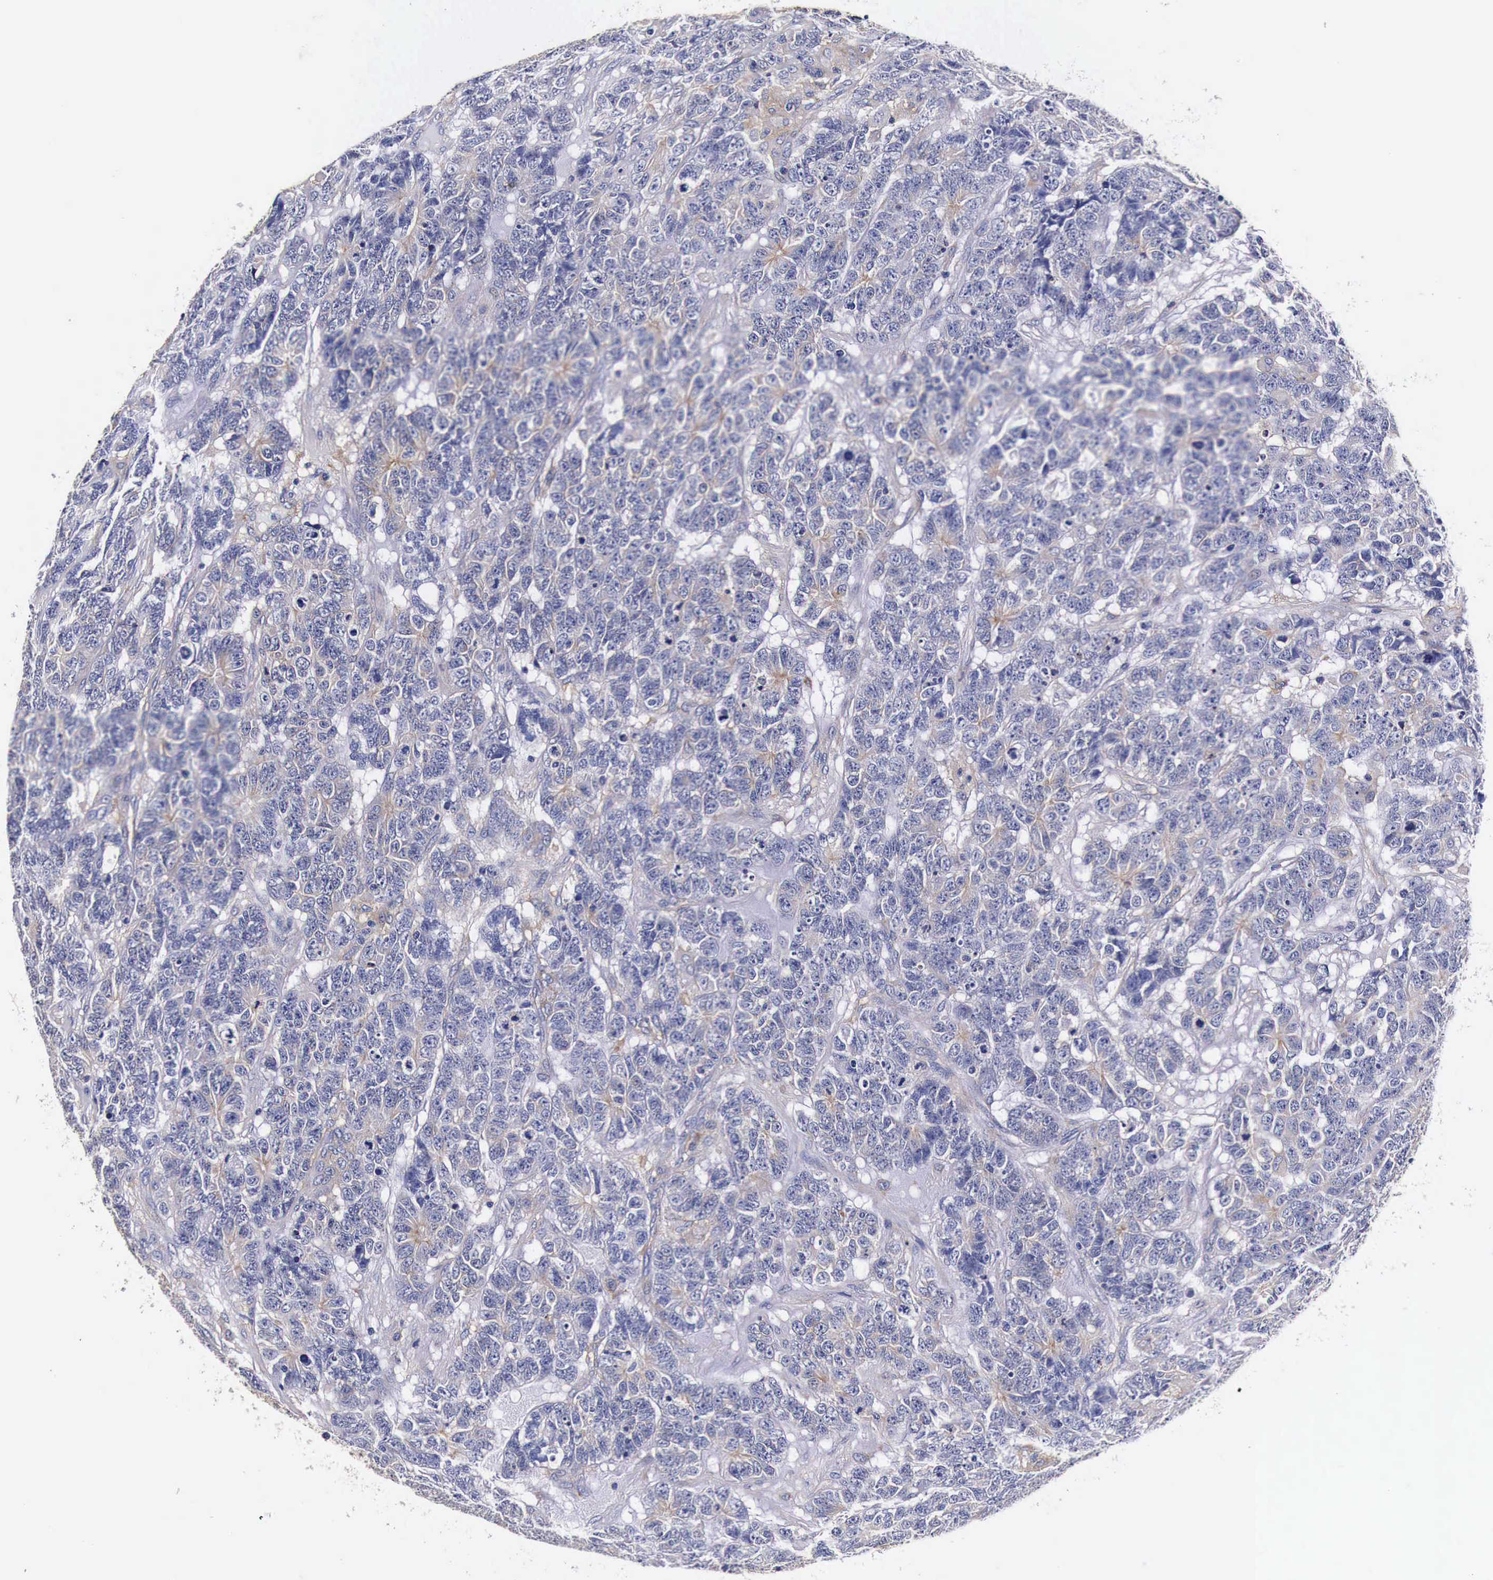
{"staining": {"intensity": "negative", "quantity": "none", "location": "none"}, "tissue": "testis cancer", "cell_type": "Tumor cells", "image_type": "cancer", "snomed": [{"axis": "morphology", "description": "Carcinoma, Embryonal, NOS"}, {"axis": "topography", "description": "Testis"}], "caption": "IHC photomicrograph of neoplastic tissue: testis embryonal carcinoma stained with DAB (3,3'-diaminobenzidine) shows no significant protein staining in tumor cells.", "gene": "RP2", "patient": {"sex": "male", "age": 26}}